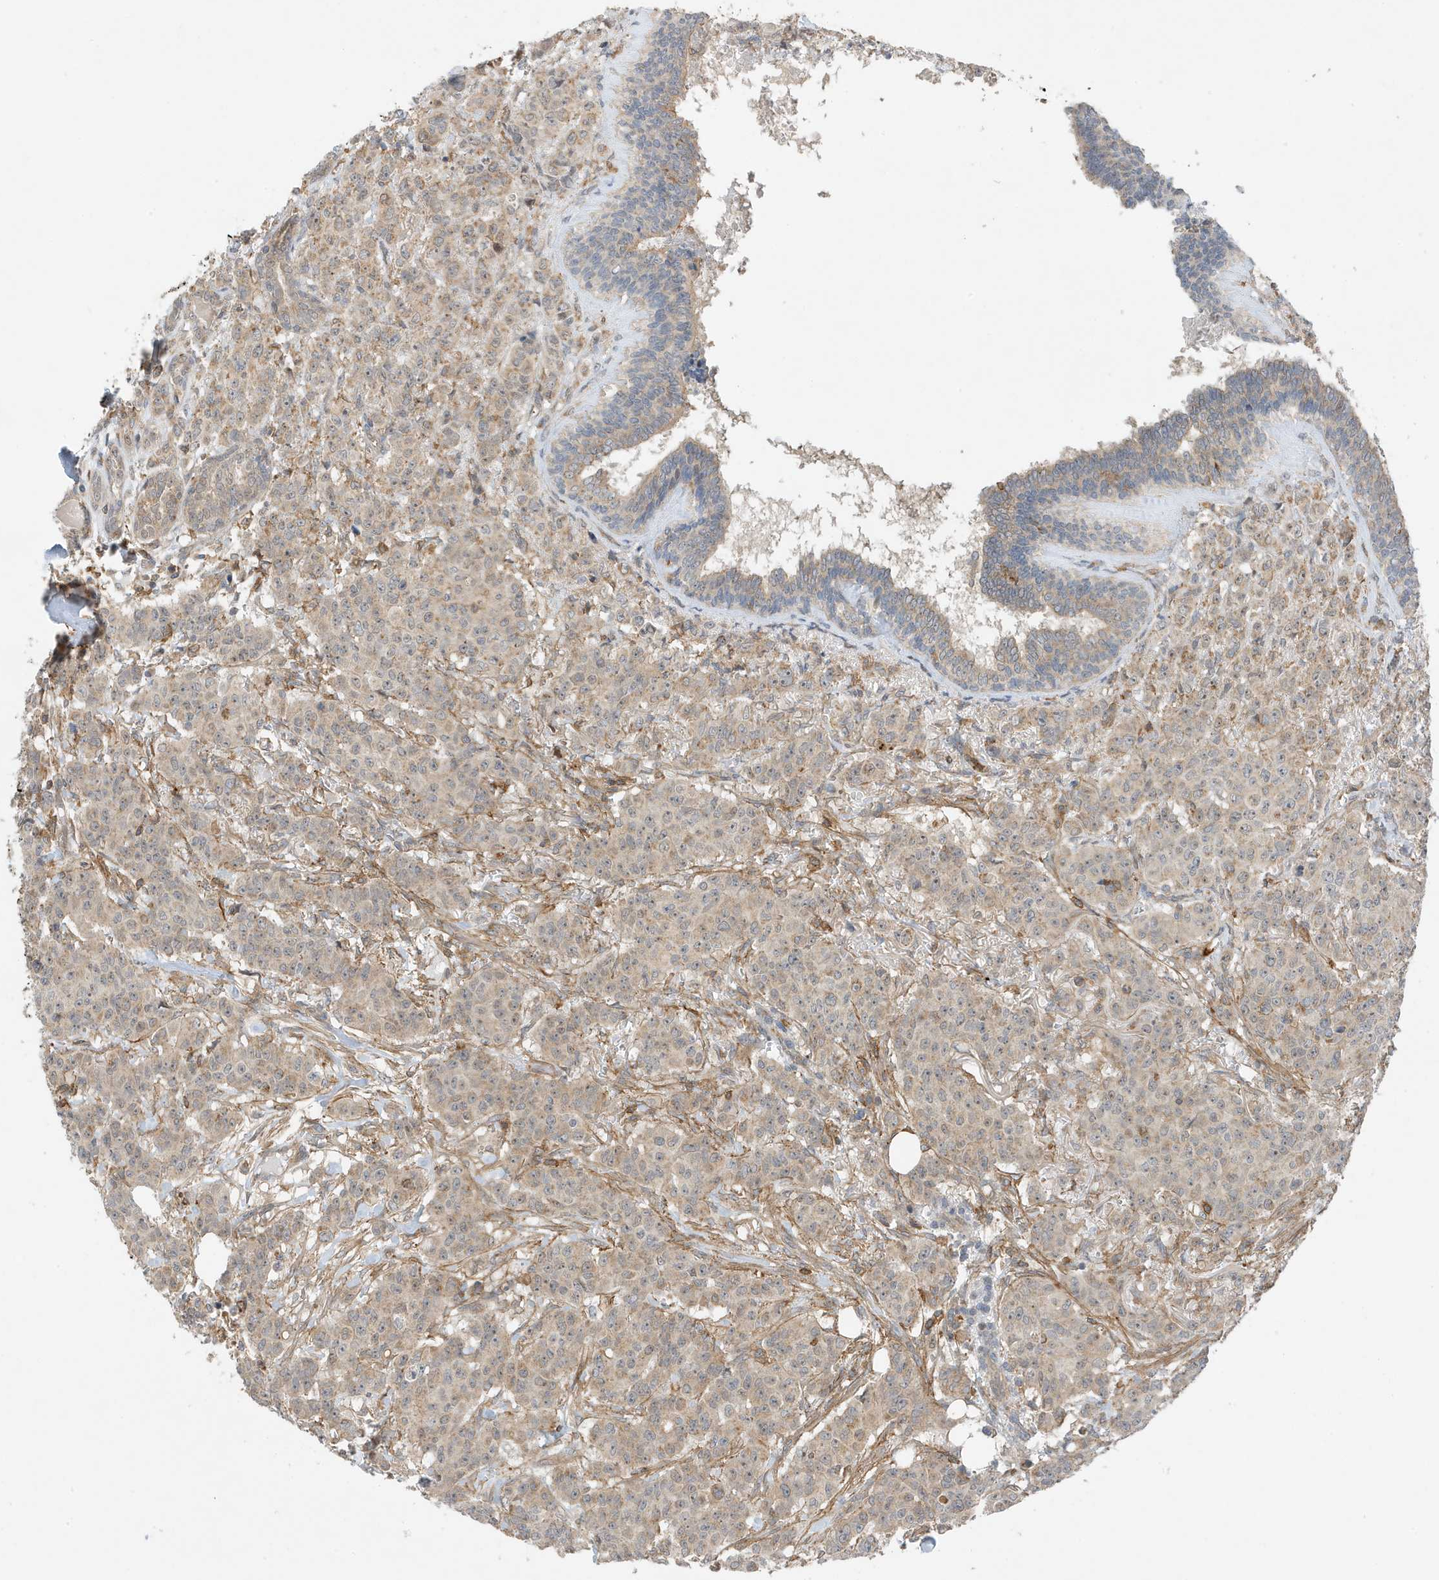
{"staining": {"intensity": "weak", "quantity": ">75%", "location": "cytoplasmic/membranous,nuclear"}, "tissue": "breast cancer", "cell_type": "Tumor cells", "image_type": "cancer", "snomed": [{"axis": "morphology", "description": "Duct carcinoma"}, {"axis": "topography", "description": "Breast"}], "caption": "Tumor cells exhibit low levels of weak cytoplasmic/membranous and nuclear staining in approximately >75% of cells in infiltrating ductal carcinoma (breast).", "gene": "TATDN3", "patient": {"sex": "female", "age": 40}}